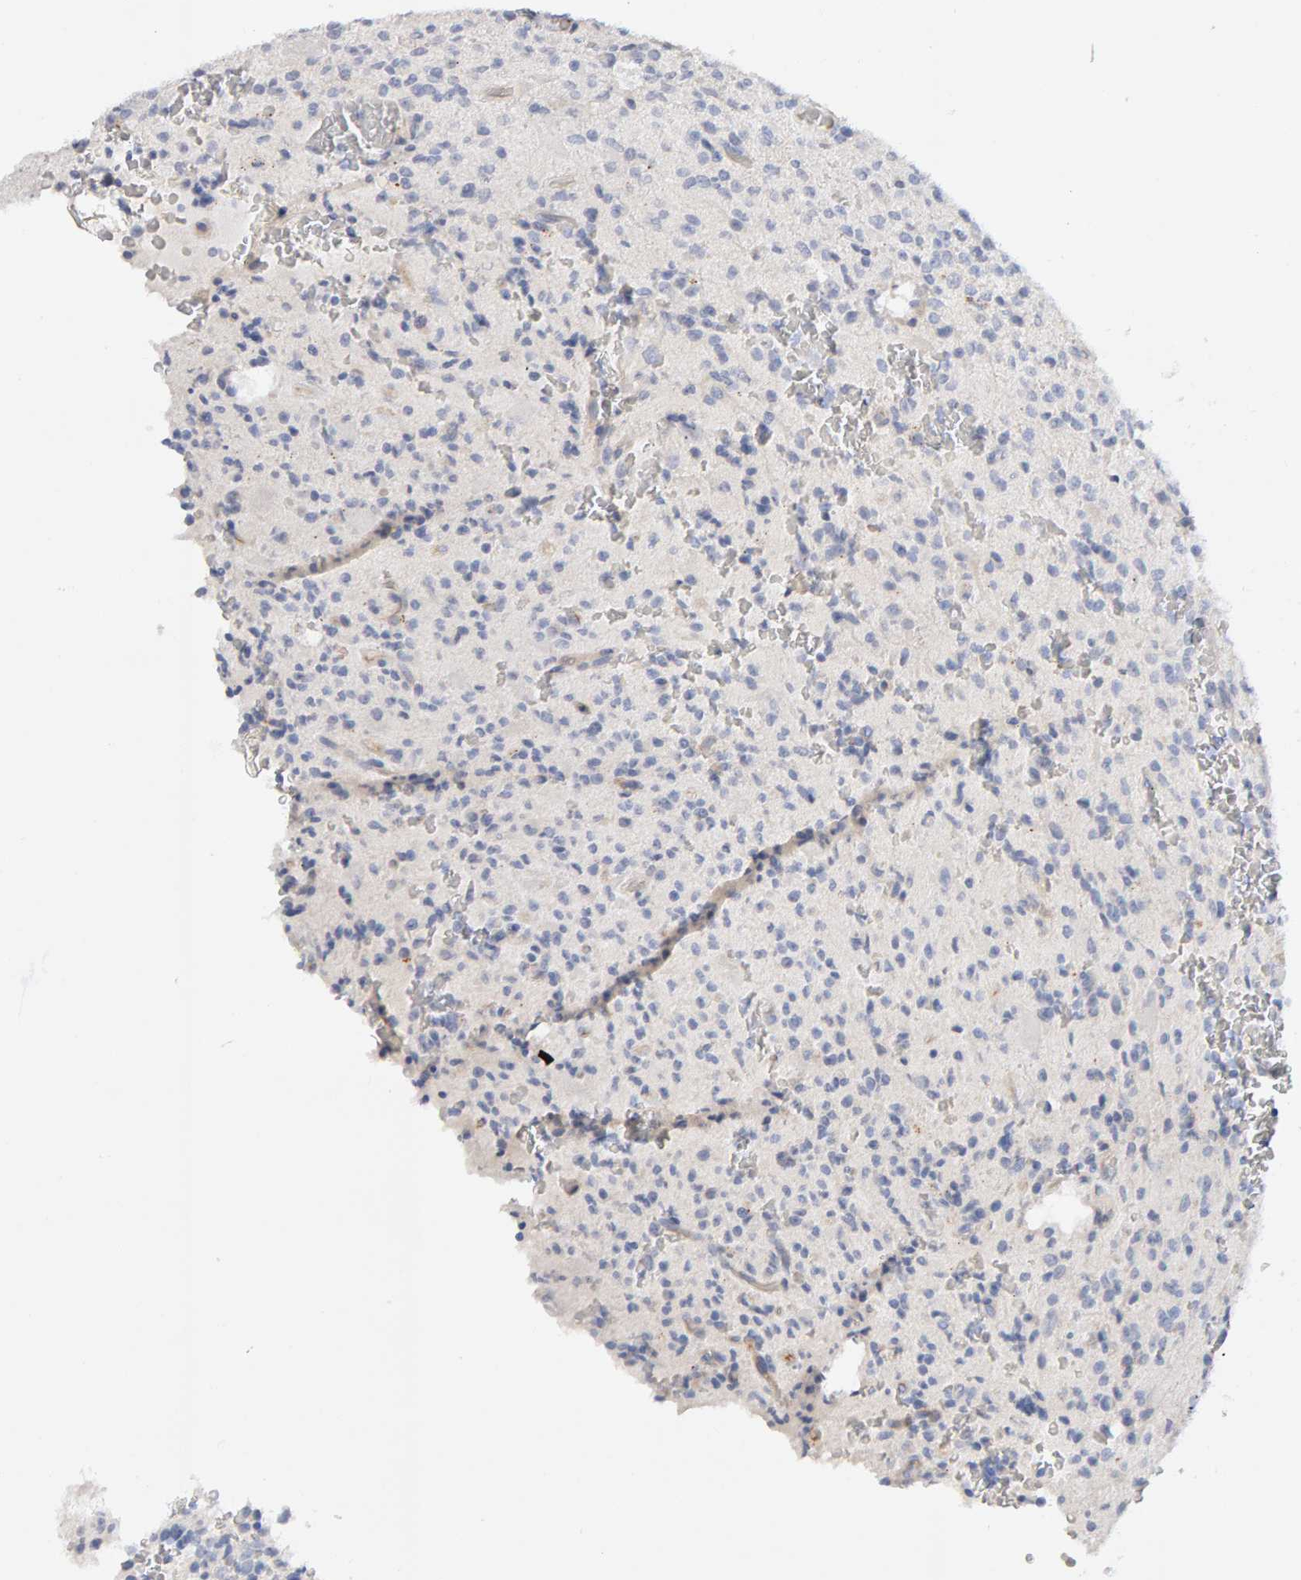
{"staining": {"intensity": "negative", "quantity": "none", "location": "none"}, "tissue": "glioma", "cell_type": "Tumor cells", "image_type": "cancer", "snomed": [{"axis": "morphology", "description": "Glioma, malignant, High grade"}, {"axis": "topography", "description": "Brain"}], "caption": "This is a image of IHC staining of glioma, which shows no expression in tumor cells.", "gene": "METRNL", "patient": {"sex": "male", "age": 34}}